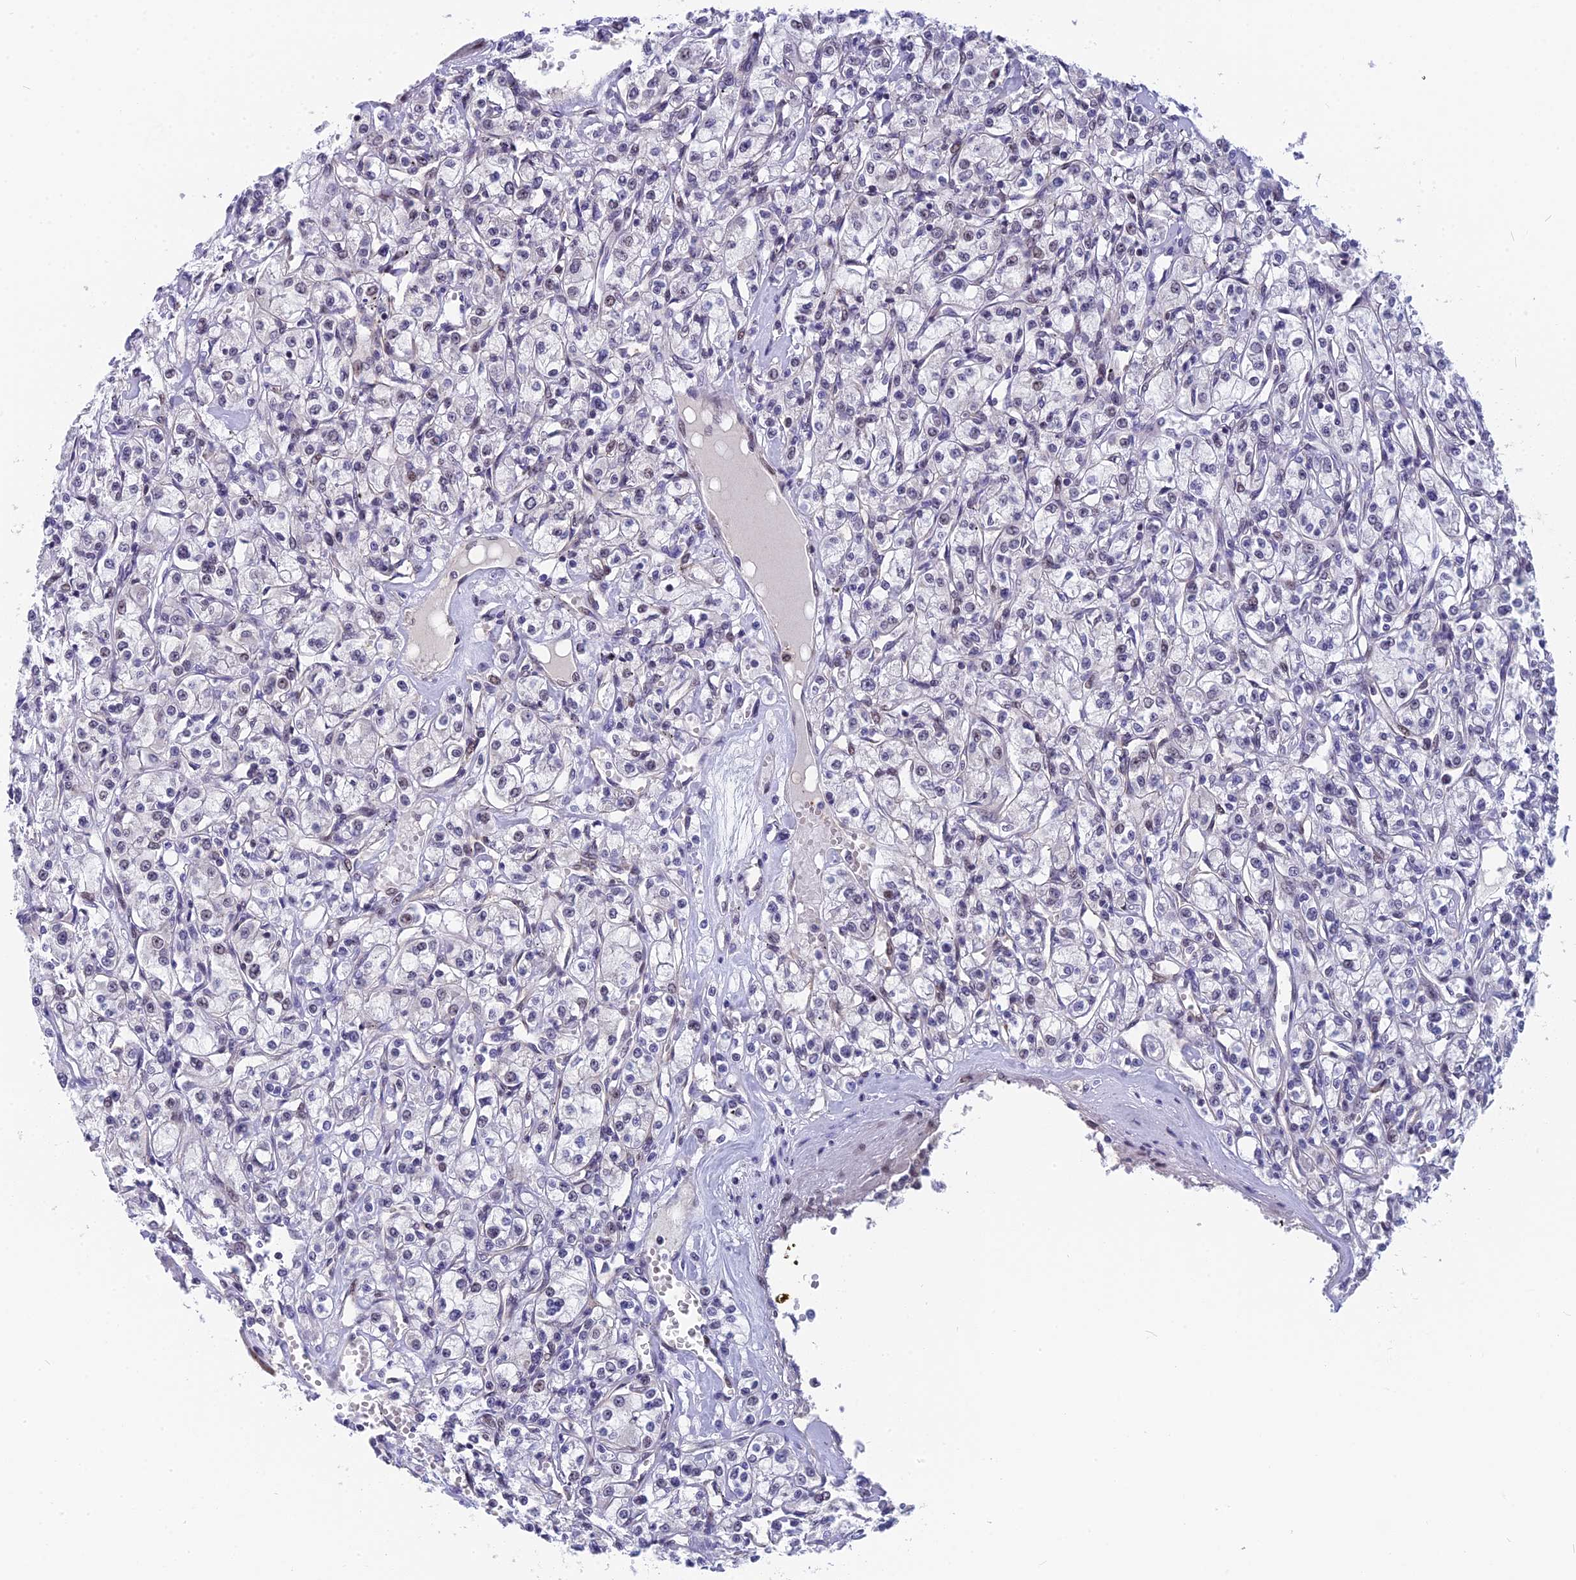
{"staining": {"intensity": "weak", "quantity": "<25%", "location": "nuclear"}, "tissue": "renal cancer", "cell_type": "Tumor cells", "image_type": "cancer", "snomed": [{"axis": "morphology", "description": "Adenocarcinoma, NOS"}, {"axis": "topography", "description": "Kidney"}], "caption": "This histopathology image is of renal cancer stained with immunohistochemistry (IHC) to label a protein in brown with the nuclei are counter-stained blue. There is no positivity in tumor cells.", "gene": "CMC1", "patient": {"sex": "female", "age": 59}}